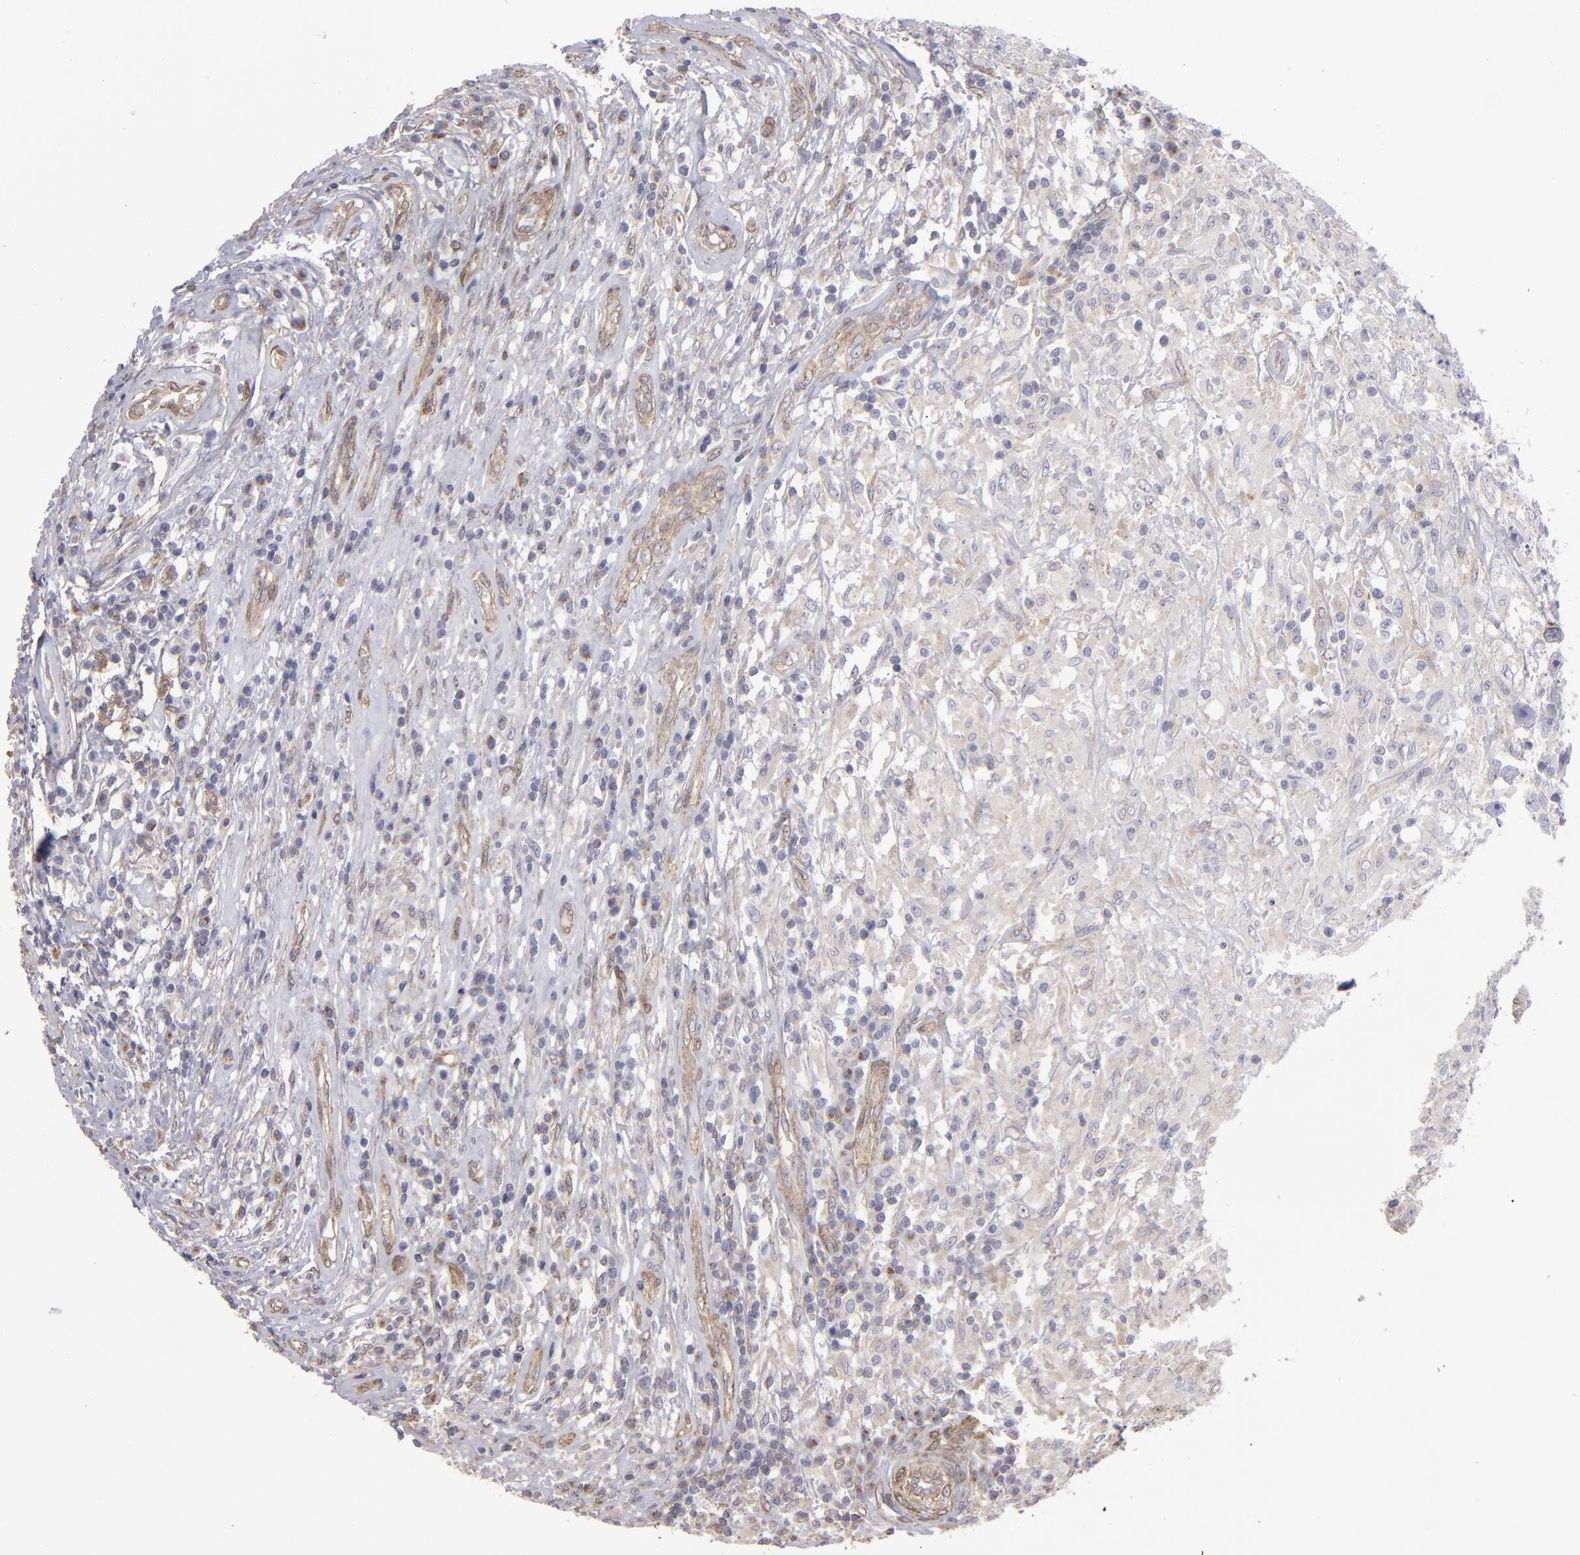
{"staining": {"intensity": "weak", "quantity": ">75%", "location": "cytoplasmic/membranous"}, "tissue": "testis cancer", "cell_type": "Tumor cells", "image_type": "cancer", "snomed": [{"axis": "morphology", "description": "Seminoma, NOS"}, {"axis": "topography", "description": "Testis"}], "caption": "Seminoma (testis) was stained to show a protein in brown. There is low levels of weak cytoplasmic/membranous expression in approximately >75% of tumor cells.", "gene": "NDRG2", "patient": {"sex": "male", "age": 34}}